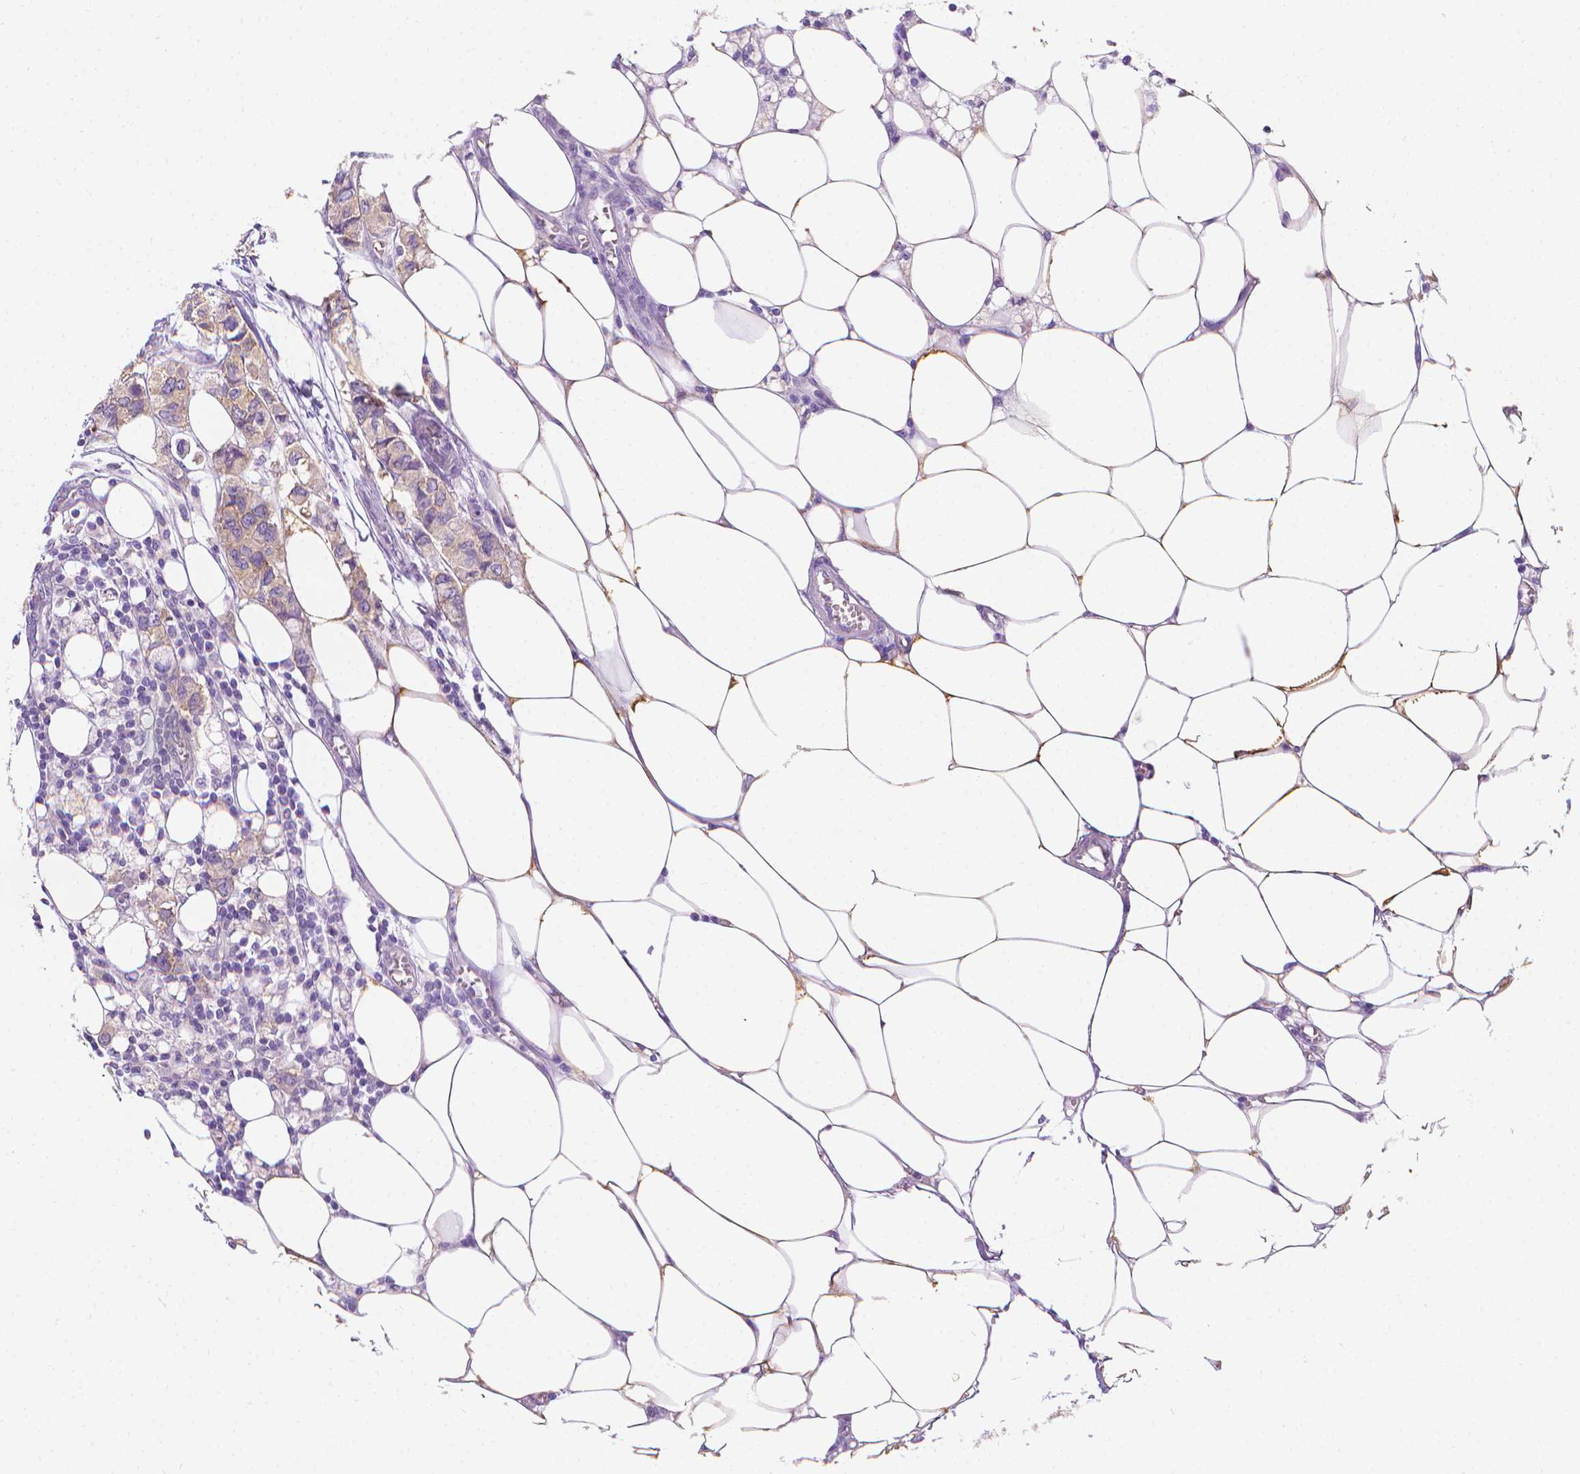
{"staining": {"intensity": "weak", "quantity": ">75%", "location": "cytoplasmic/membranous"}, "tissue": "breast cancer", "cell_type": "Tumor cells", "image_type": "cancer", "snomed": [{"axis": "morphology", "description": "Duct carcinoma"}, {"axis": "topography", "description": "Breast"}], "caption": "Brown immunohistochemical staining in human breast cancer displays weak cytoplasmic/membranous positivity in about >75% of tumor cells.", "gene": "FASN", "patient": {"sex": "female", "age": 85}}